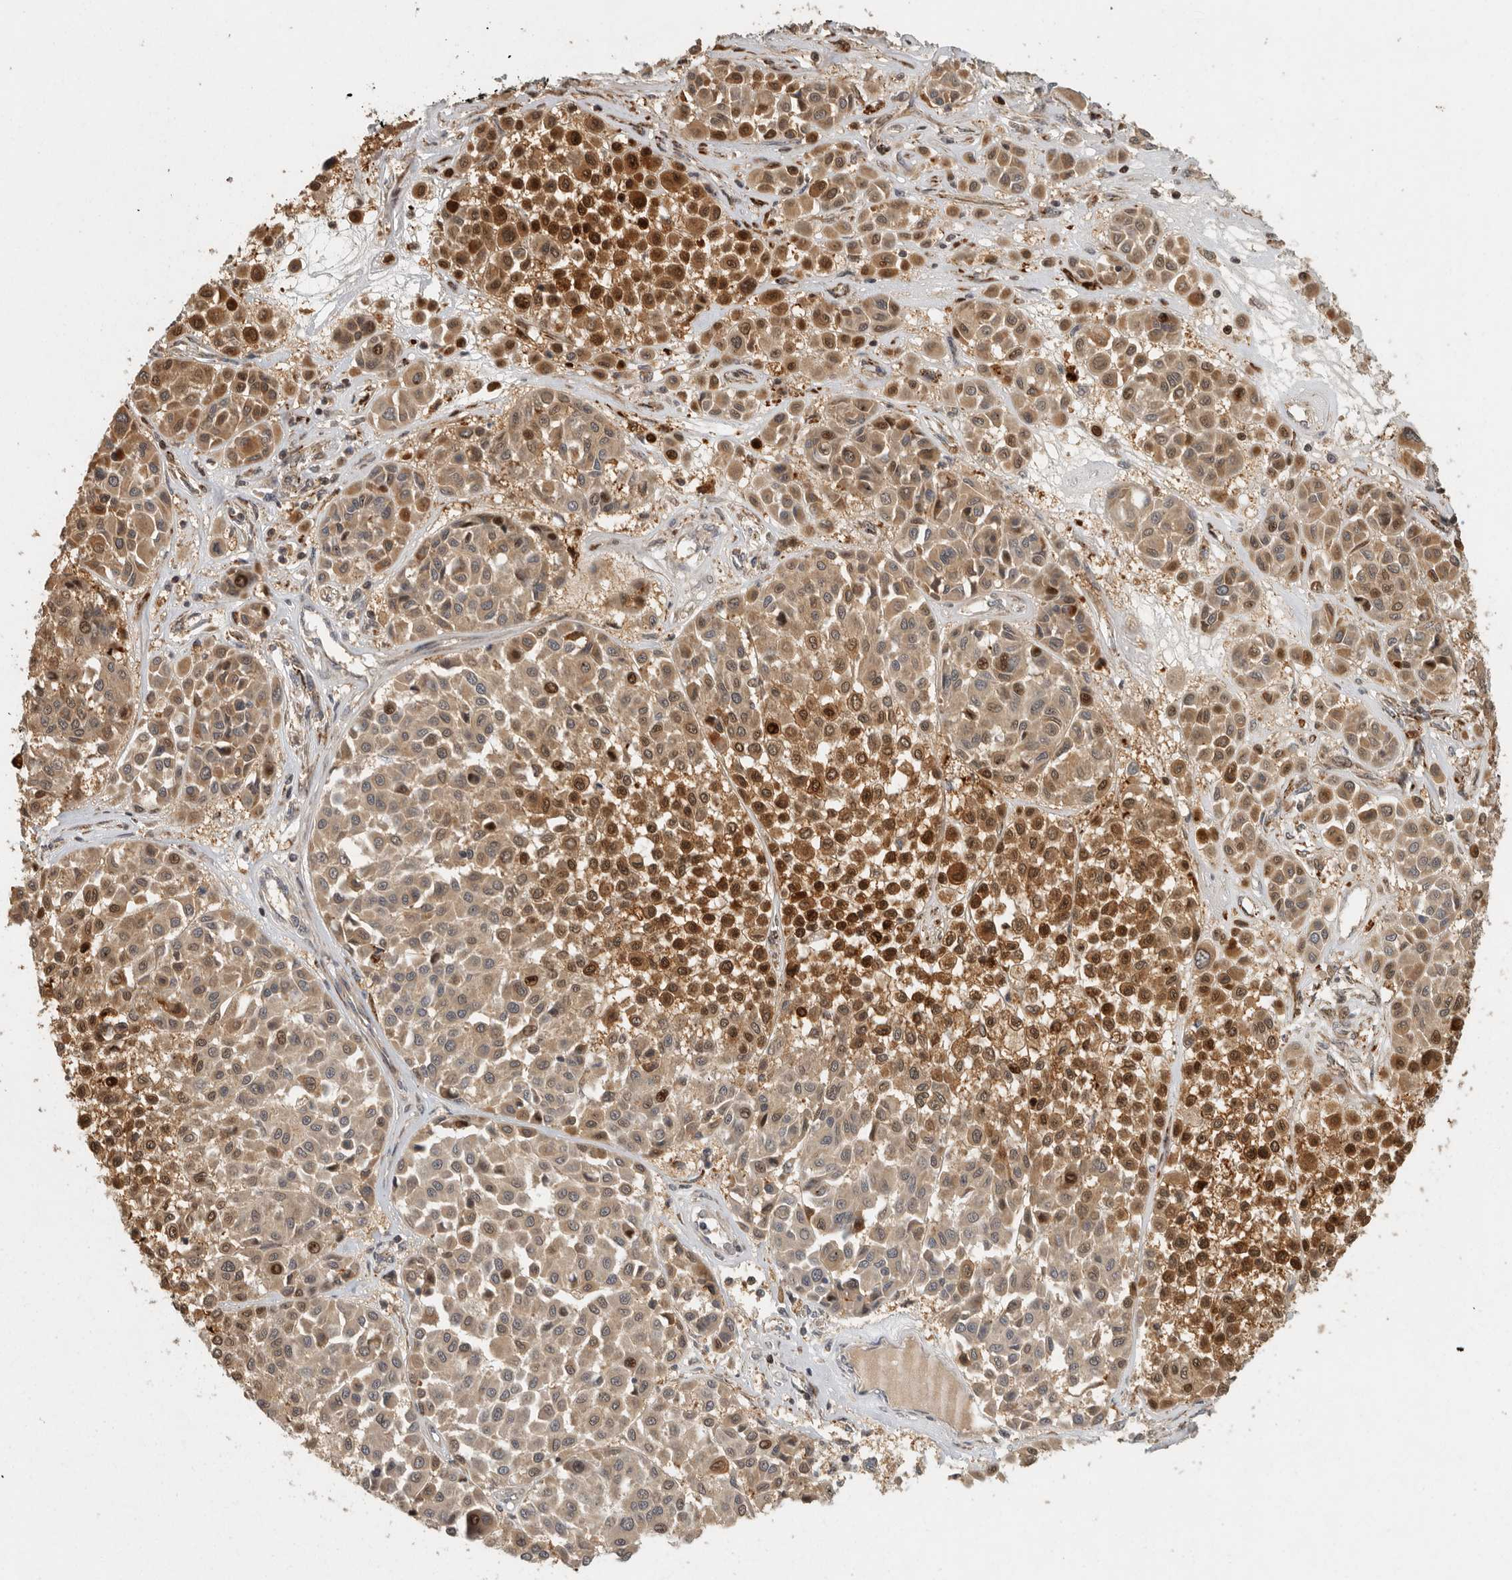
{"staining": {"intensity": "strong", "quantity": "25%-75%", "location": "cytoplasmic/membranous,nuclear"}, "tissue": "melanoma", "cell_type": "Tumor cells", "image_type": "cancer", "snomed": [{"axis": "morphology", "description": "Malignant melanoma, Metastatic site"}, {"axis": "topography", "description": "Soft tissue"}], "caption": "Protein expression analysis of malignant melanoma (metastatic site) reveals strong cytoplasmic/membranous and nuclear staining in about 25%-75% of tumor cells.", "gene": "SWT1", "patient": {"sex": "male", "age": 41}}